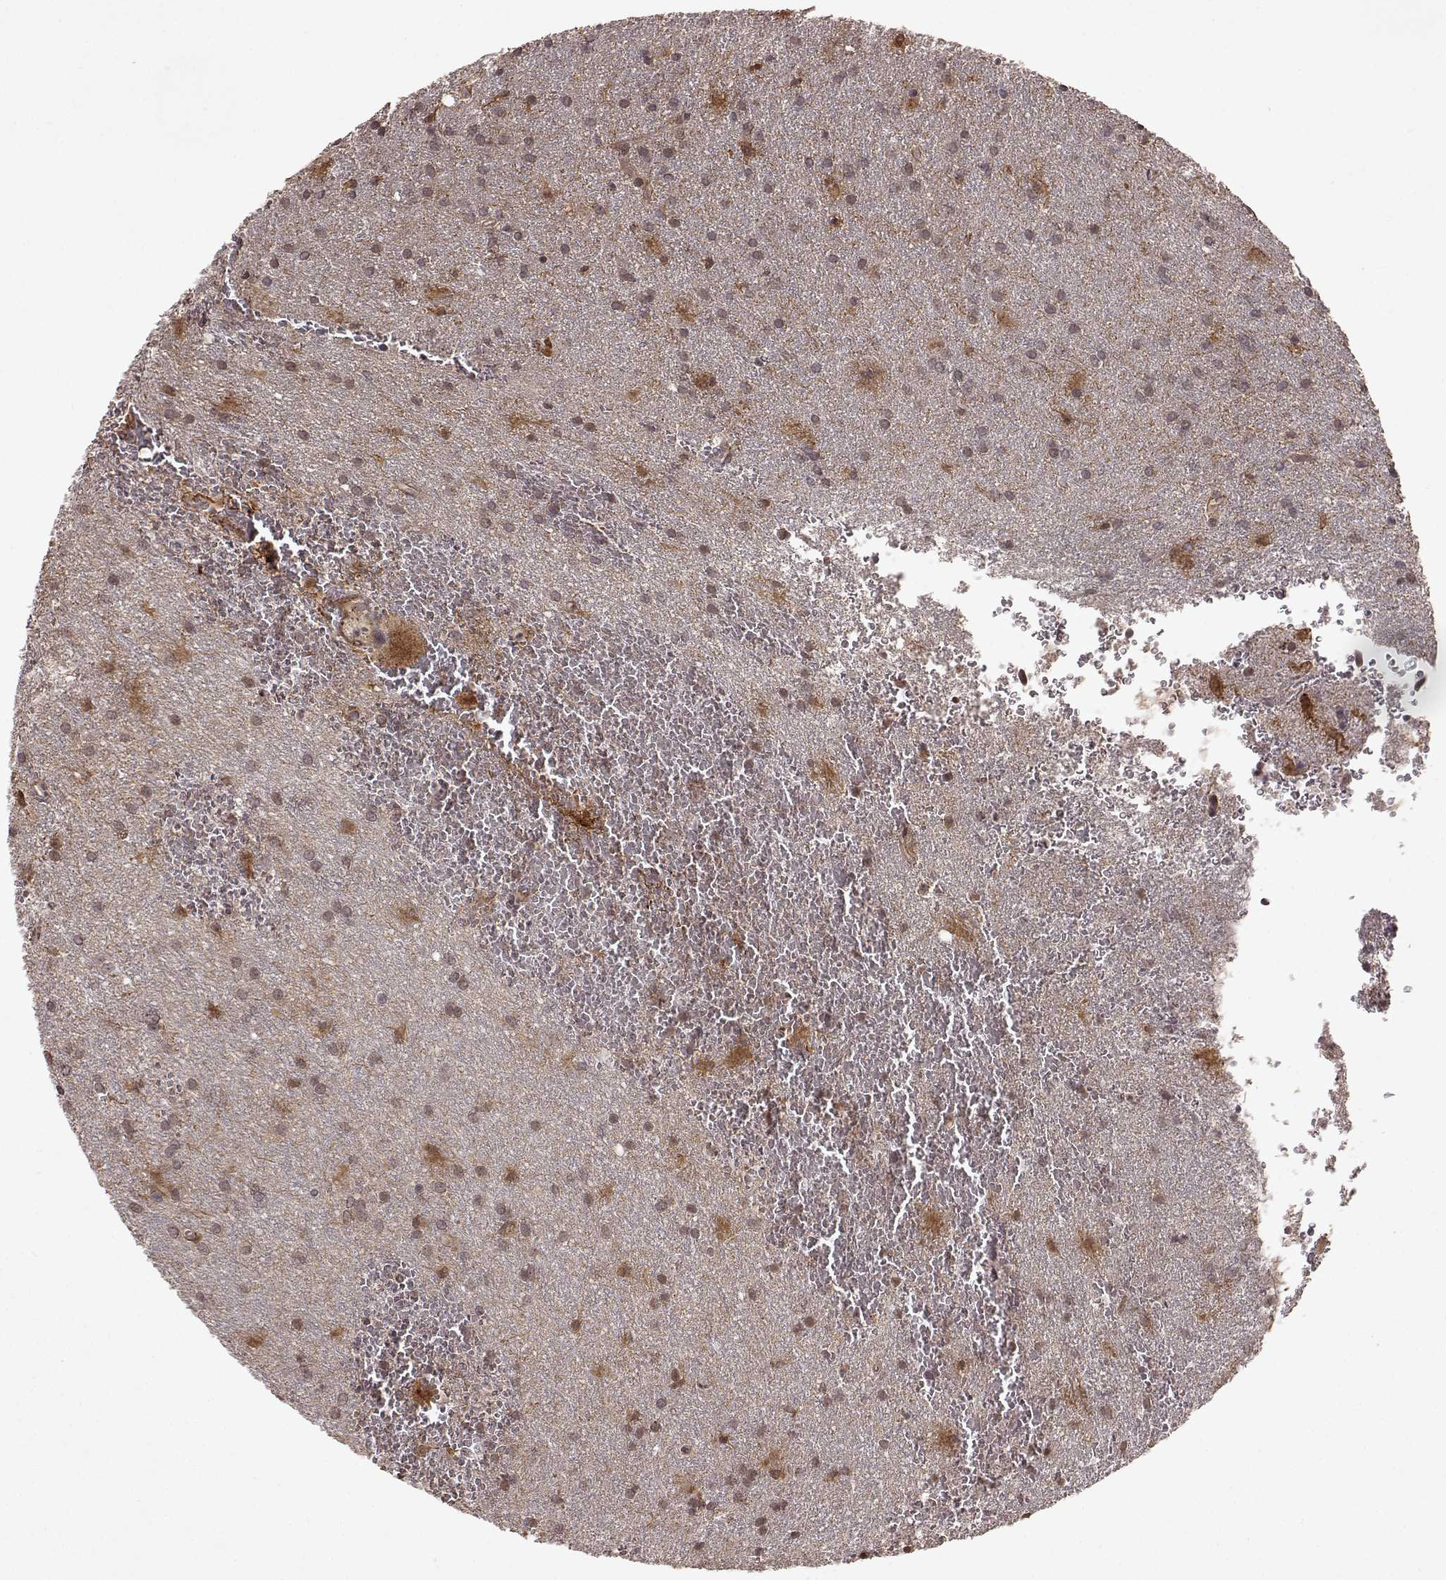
{"staining": {"intensity": "negative", "quantity": "none", "location": "none"}, "tissue": "glioma", "cell_type": "Tumor cells", "image_type": "cancer", "snomed": [{"axis": "morphology", "description": "Glioma, malignant, Low grade"}, {"axis": "topography", "description": "Brain"}], "caption": "Tumor cells are negative for protein expression in human glioma. (DAB (3,3'-diaminobenzidine) immunohistochemistry (IHC) with hematoxylin counter stain).", "gene": "FSTL1", "patient": {"sex": "male", "age": 58}}